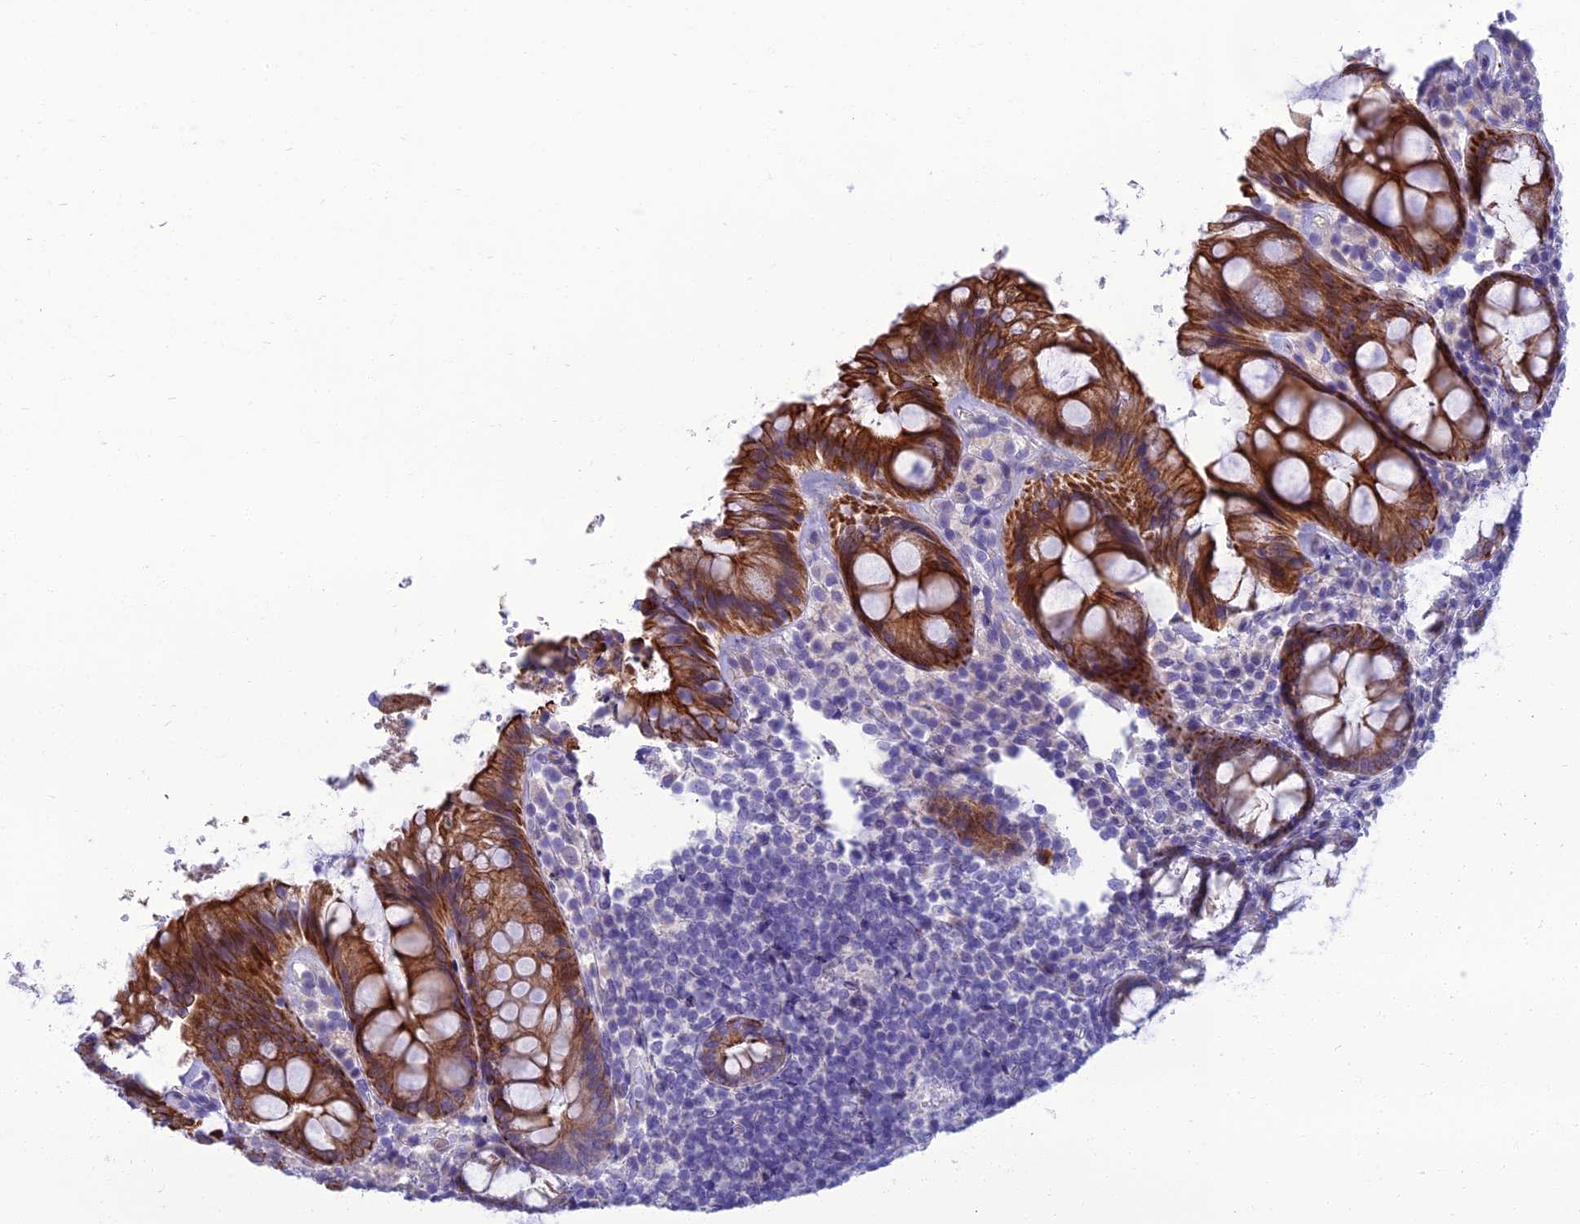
{"staining": {"intensity": "moderate", "quantity": ">75%", "location": "cytoplasmic/membranous"}, "tissue": "rectum", "cell_type": "Glandular cells", "image_type": "normal", "snomed": [{"axis": "morphology", "description": "Normal tissue, NOS"}, {"axis": "topography", "description": "Rectum"}], "caption": "Protein analysis of normal rectum shows moderate cytoplasmic/membranous positivity in about >75% of glandular cells. (DAB (3,3'-diaminobenzidine) = brown stain, brightfield microscopy at high magnification).", "gene": "SPTLC3", "patient": {"sex": "male", "age": 83}}